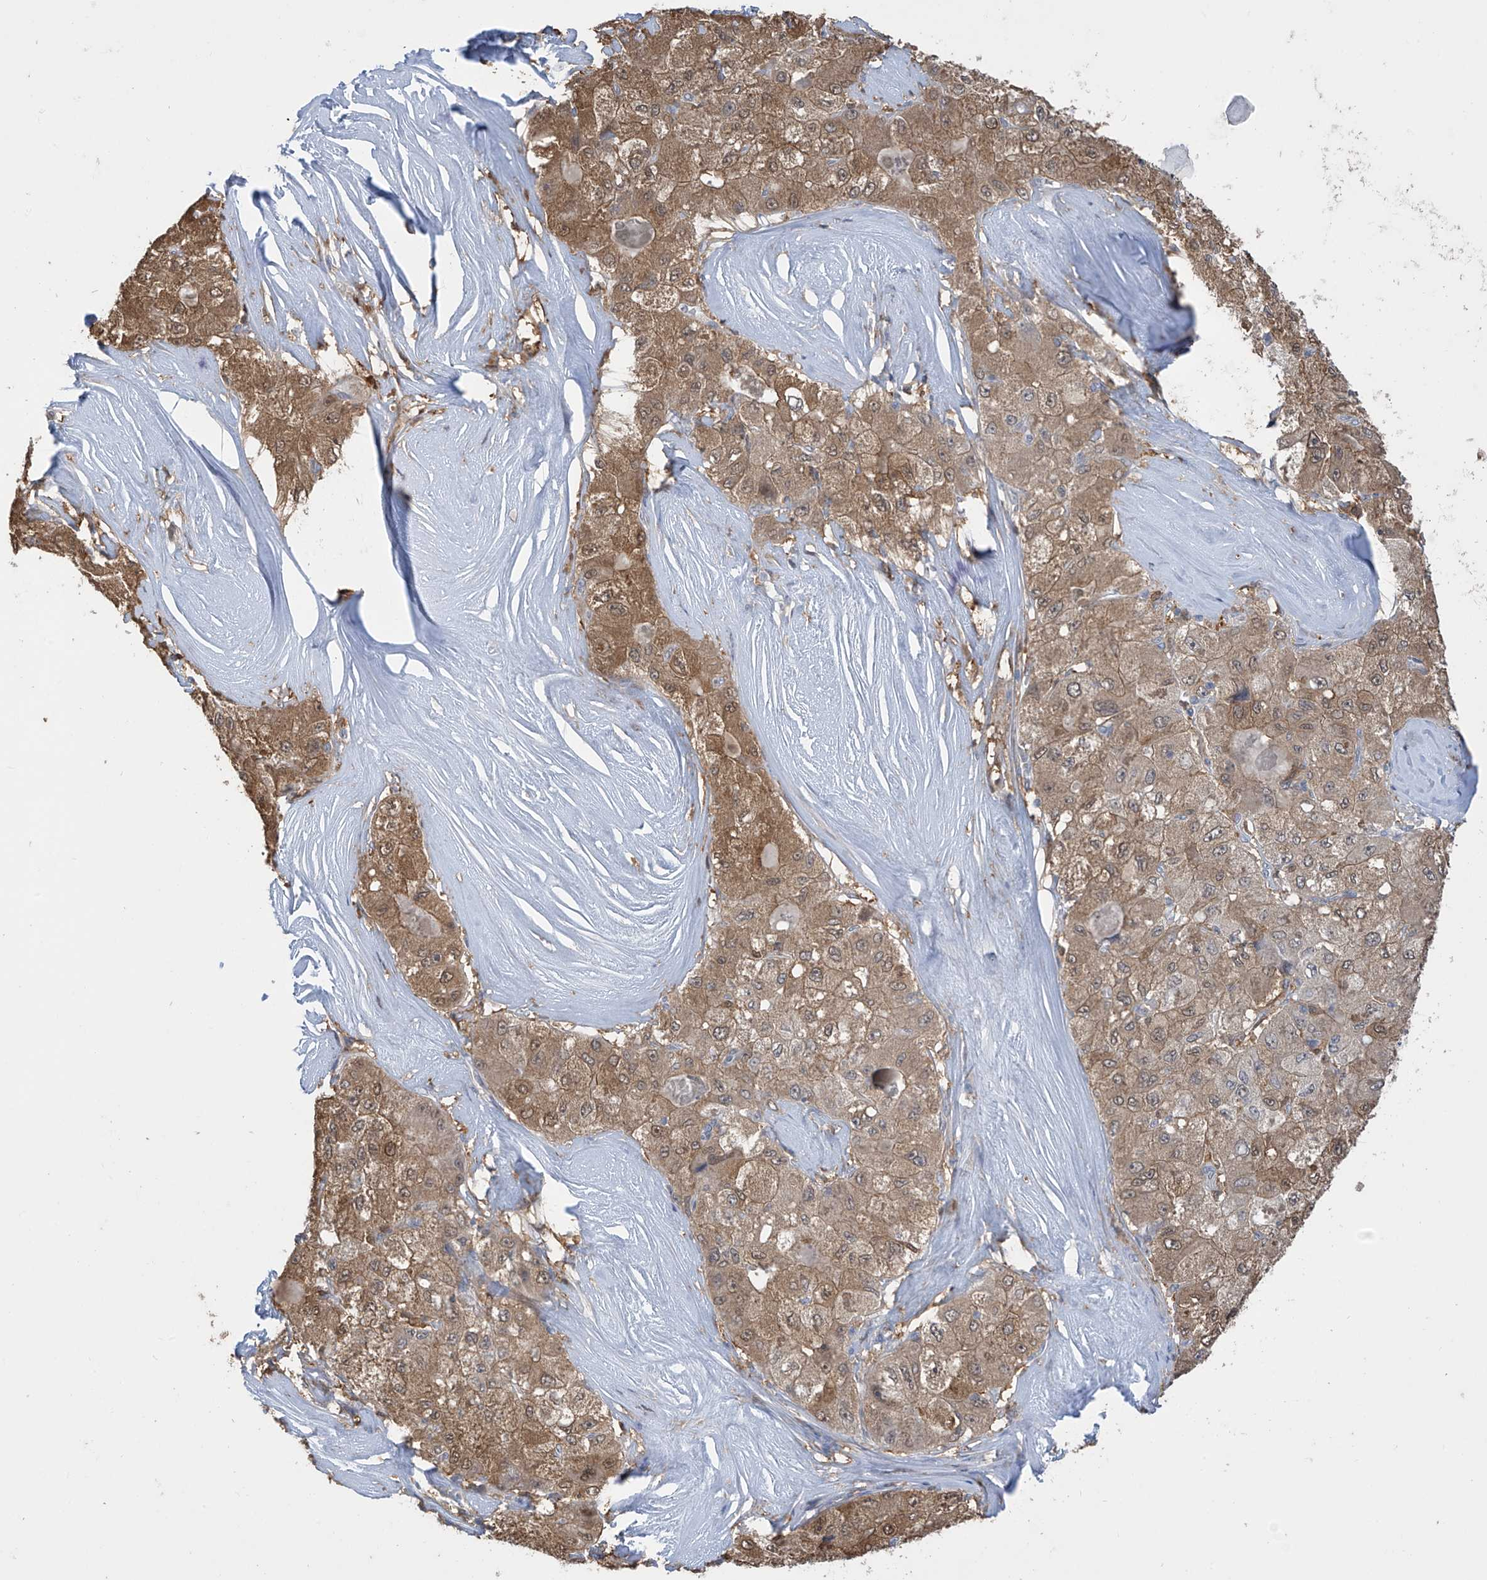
{"staining": {"intensity": "moderate", "quantity": ">75%", "location": "cytoplasmic/membranous,nuclear"}, "tissue": "liver cancer", "cell_type": "Tumor cells", "image_type": "cancer", "snomed": [{"axis": "morphology", "description": "Carcinoma, Hepatocellular, NOS"}, {"axis": "topography", "description": "Liver"}], "caption": "Immunohistochemistry (IHC) staining of hepatocellular carcinoma (liver), which demonstrates medium levels of moderate cytoplasmic/membranous and nuclear expression in about >75% of tumor cells indicating moderate cytoplasmic/membranous and nuclear protein positivity. The staining was performed using DAB (3,3'-diaminobenzidine) (brown) for protein detection and nuclei were counterstained in hematoxylin (blue).", "gene": "IDH1", "patient": {"sex": "male", "age": 80}}